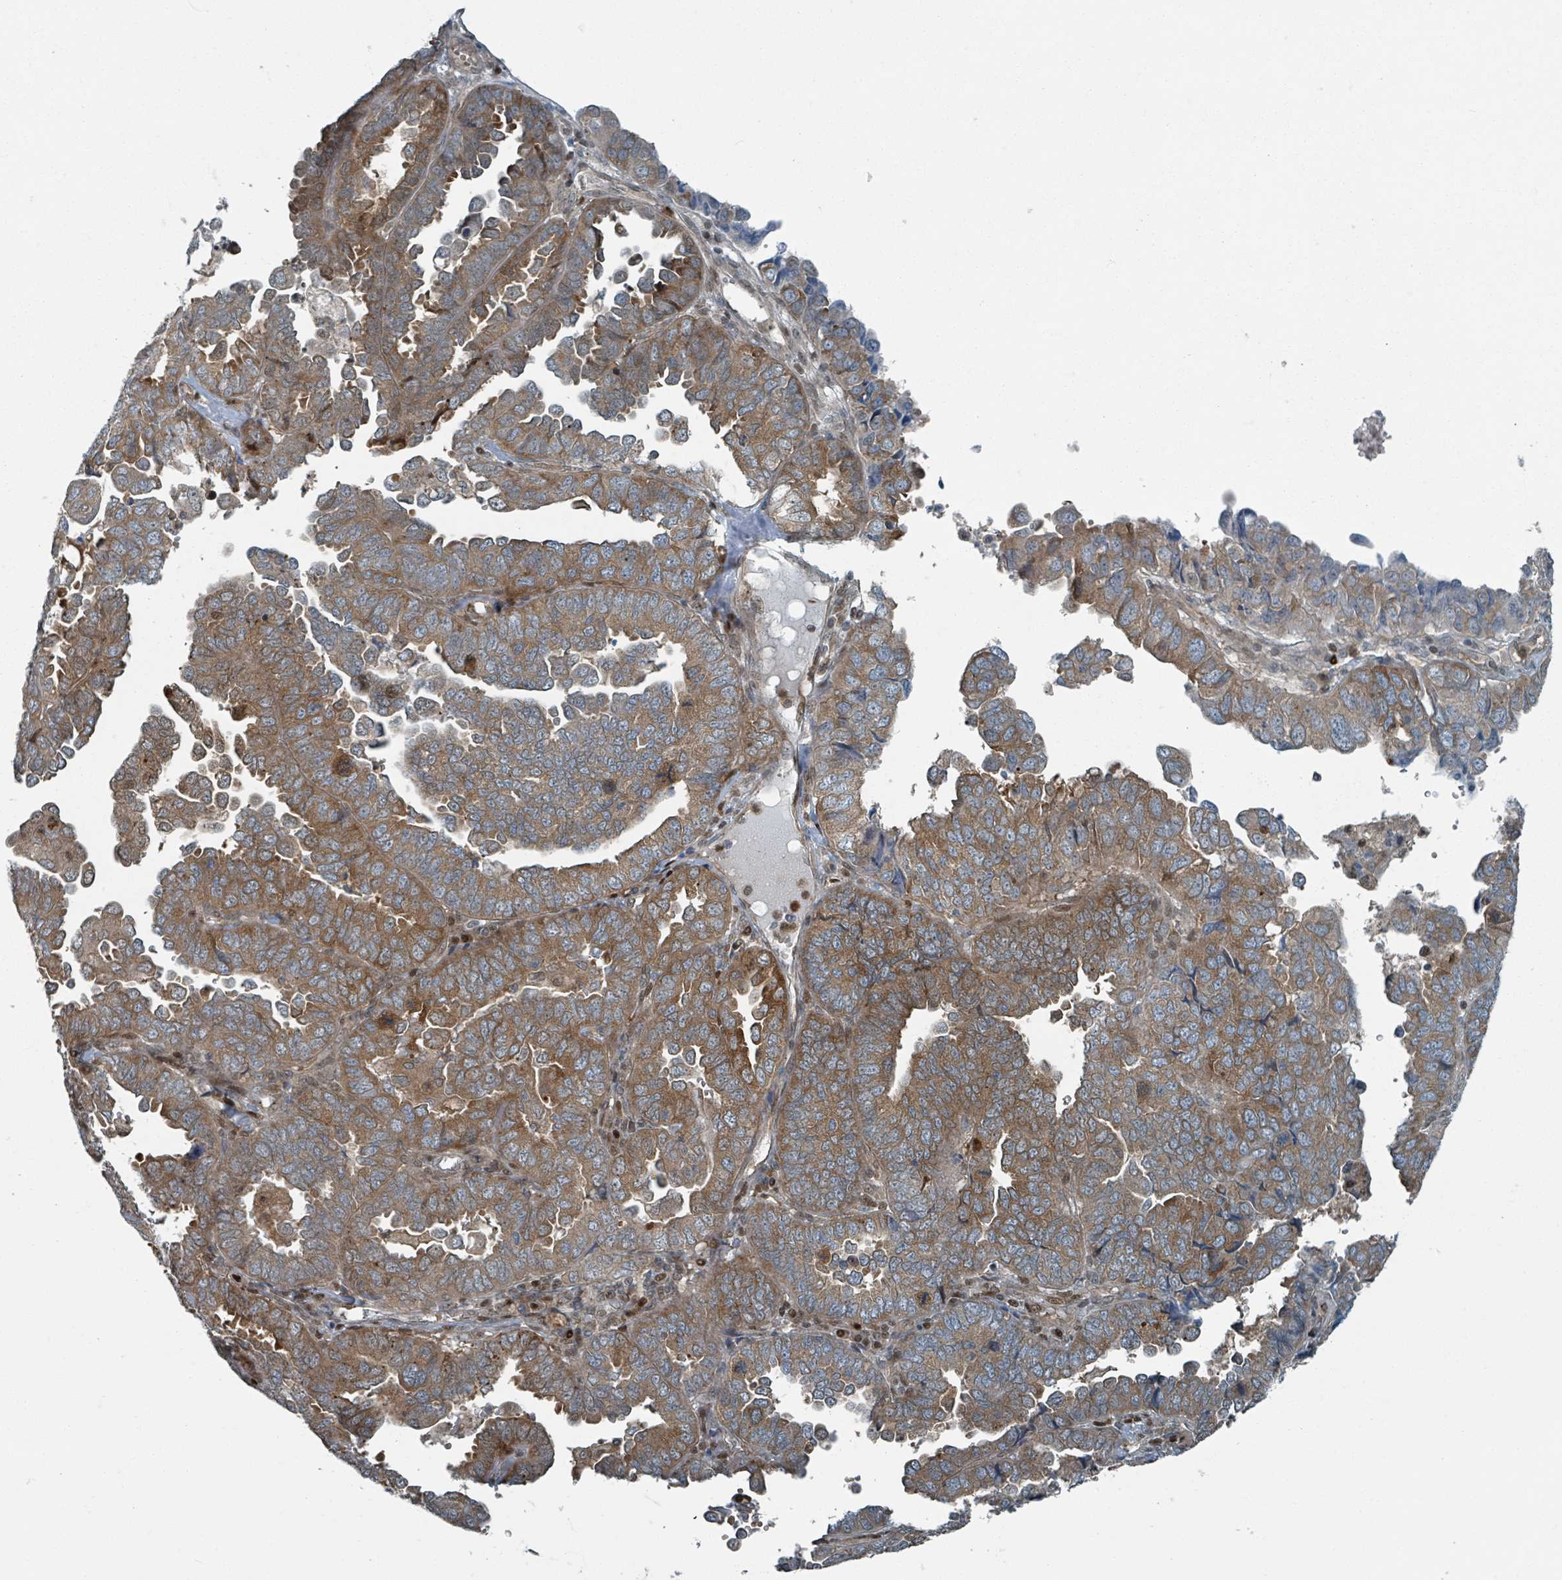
{"staining": {"intensity": "moderate", "quantity": ">75%", "location": "cytoplasmic/membranous"}, "tissue": "endometrial cancer", "cell_type": "Tumor cells", "image_type": "cancer", "snomed": [{"axis": "morphology", "description": "Adenocarcinoma, NOS"}, {"axis": "topography", "description": "Endometrium"}], "caption": "Adenocarcinoma (endometrial) stained with immunohistochemistry (IHC) exhibits moderate cytoplasmic/membranous staining in approximately >75% of tumor cells.", "gene": "RHPN2", "patient": {"sex": "female", "age": 79}}